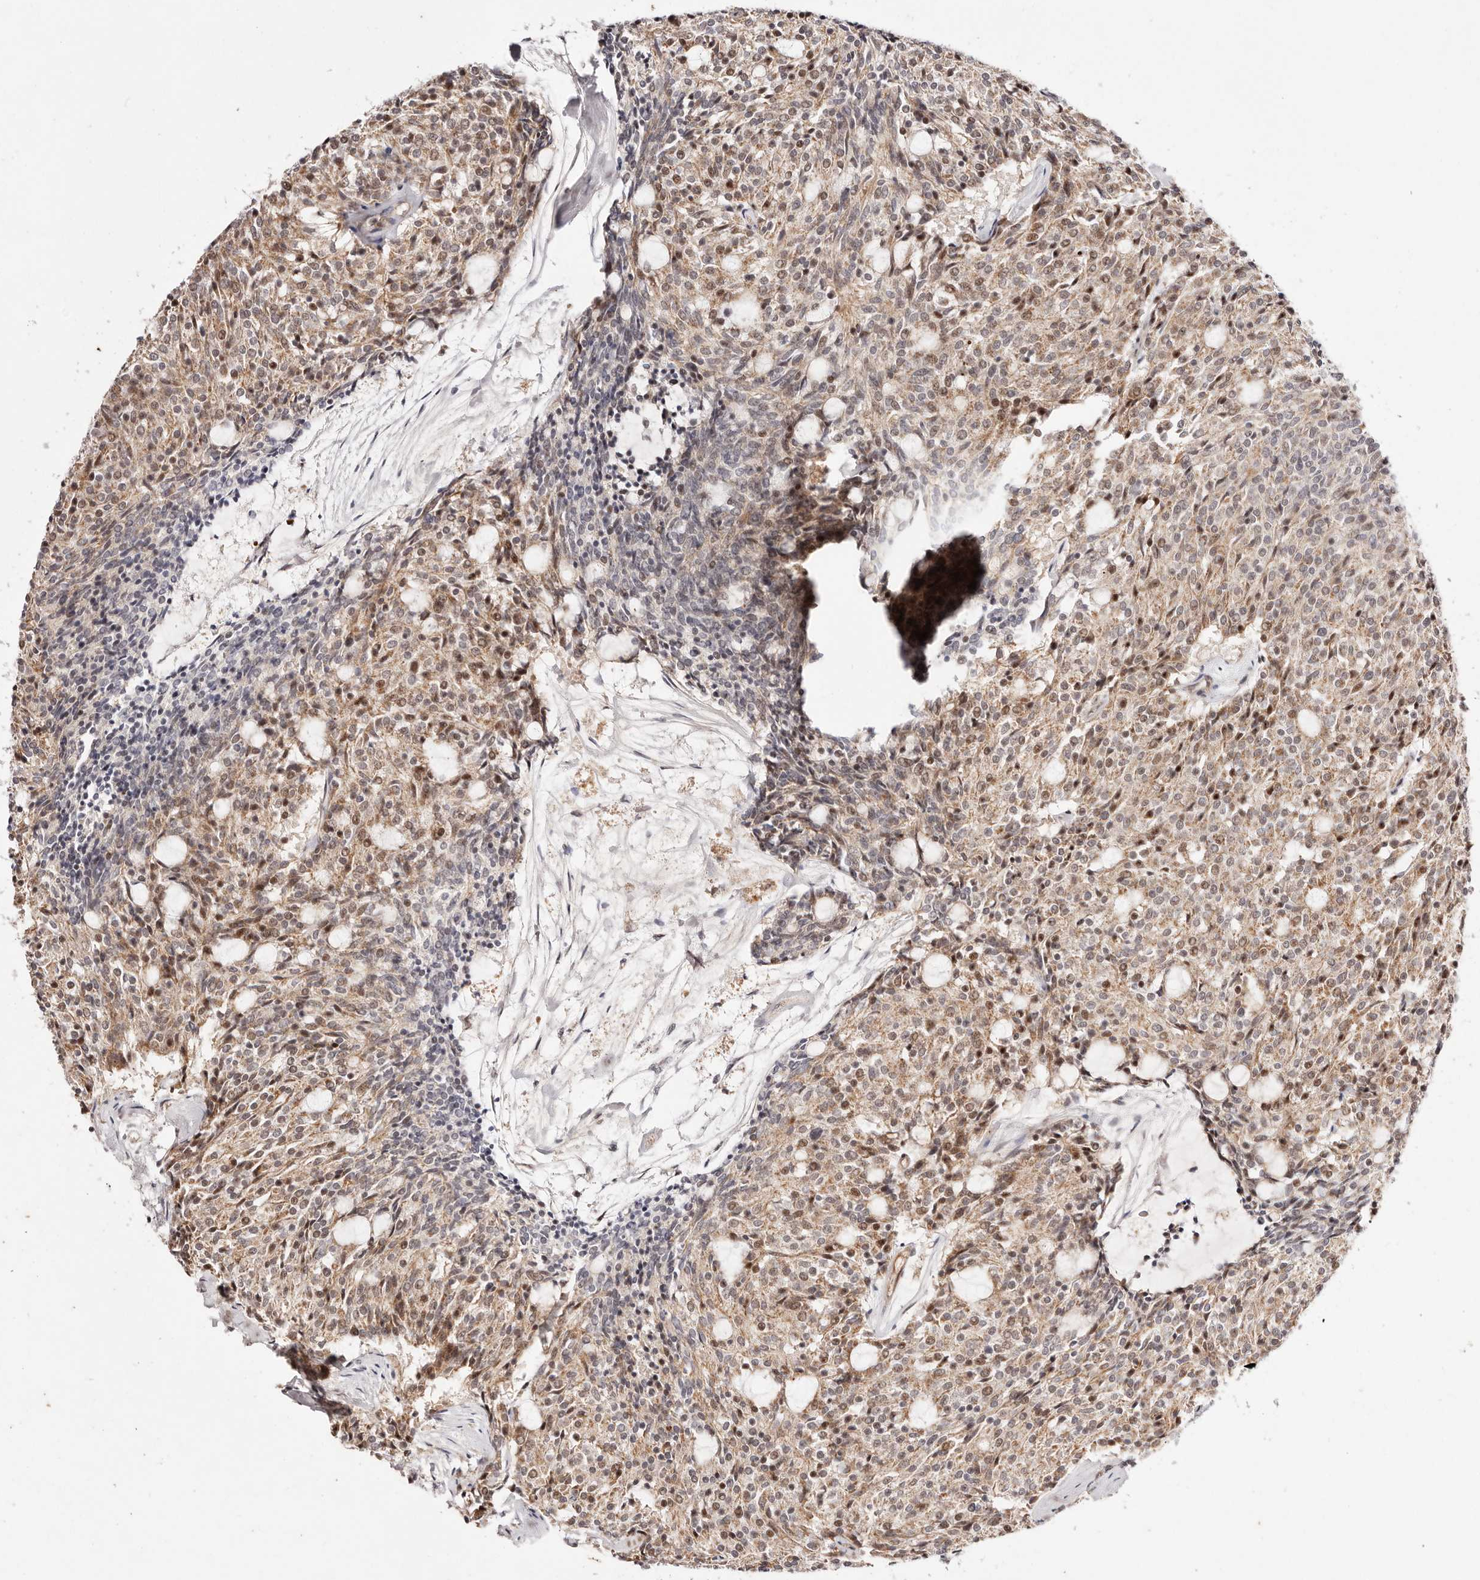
{"staining": {"intensity": "moderate", "quantity": "25%-75%", "location": "cytoplasmic/membranous,nuclear"}, "tissue": "carcinoid", "cell_type": "Tumor cells", "image_type": "cancer", "snomed": [{"axis": "morphology", "description": "Carcinoid, malignant, NOS"}, {"axis": "topography", "description": "Pancreas"}], "caption": "Protein analysis of carcinoid tissue demonstrates moderate cytoplasmic/membranous and nuclear positivity in about 25%-75% of tumor cells.", "gene": "WRN", "patient": {"sex": "female", "age": 54}}